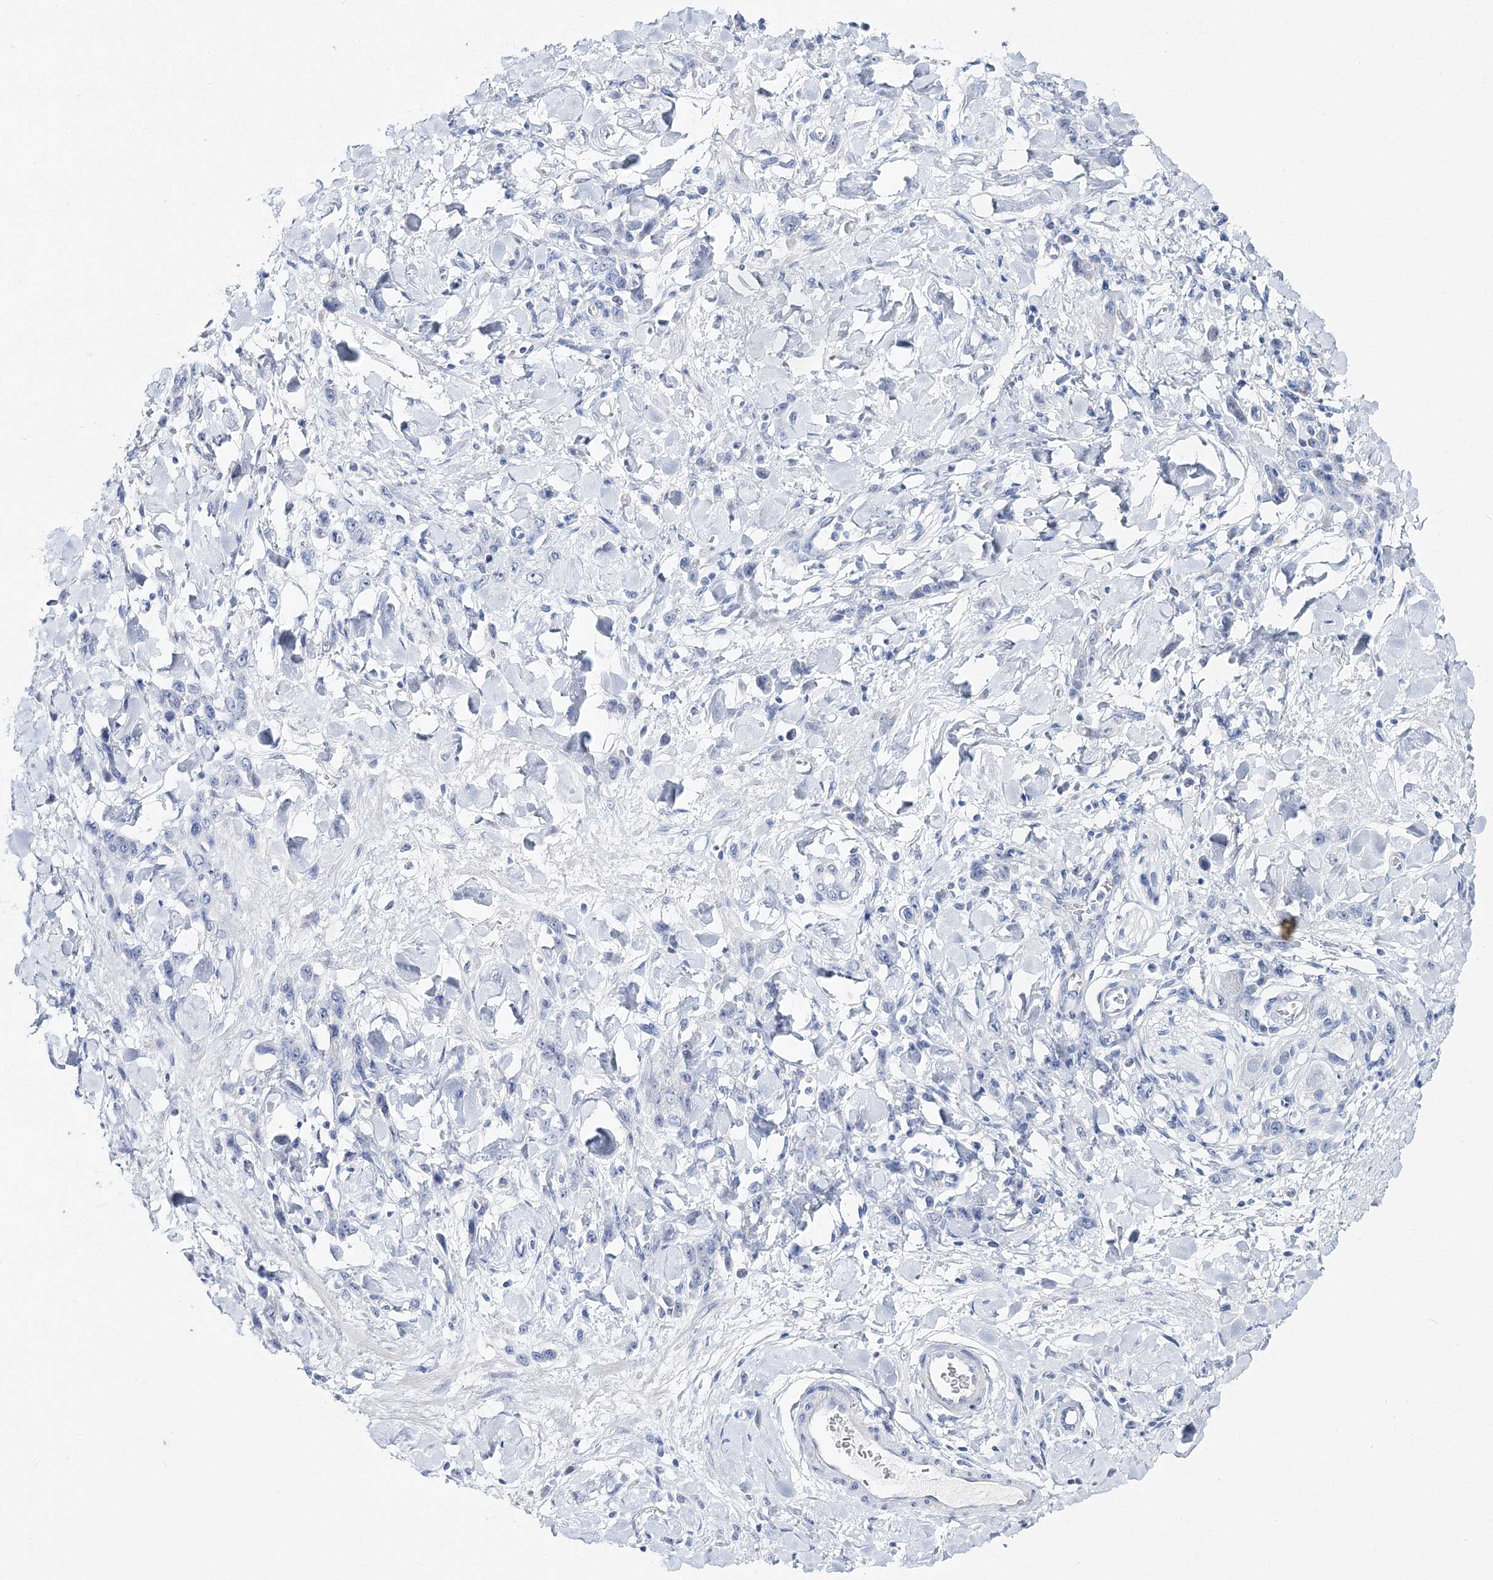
{"staining": {"intensity": "negative", "quantity": "none", "location": "none"}, "tissue": "stomach cancer", "cell_type": "Tumor cells", "image_type": "cancer", "snomed": [{"axis": "morphology", "description": "Normal tissue, NOS"}, {"axis": "morphology", "description": "Adenocarcinoma, NOS"}, {"axis": "topography", "description": "Stomach"}], "caption": "Immunohistochemistry (IHC) micrograph of adenocarcinoma (stomach) stained for a protein (brown), which demonstrates no positivity in tumor cells. (Immunohistochemistry, brightfield microscopy, high magnification).", "gene": "MYOZ2", "patient": {"sex": "male", "age": 82}}